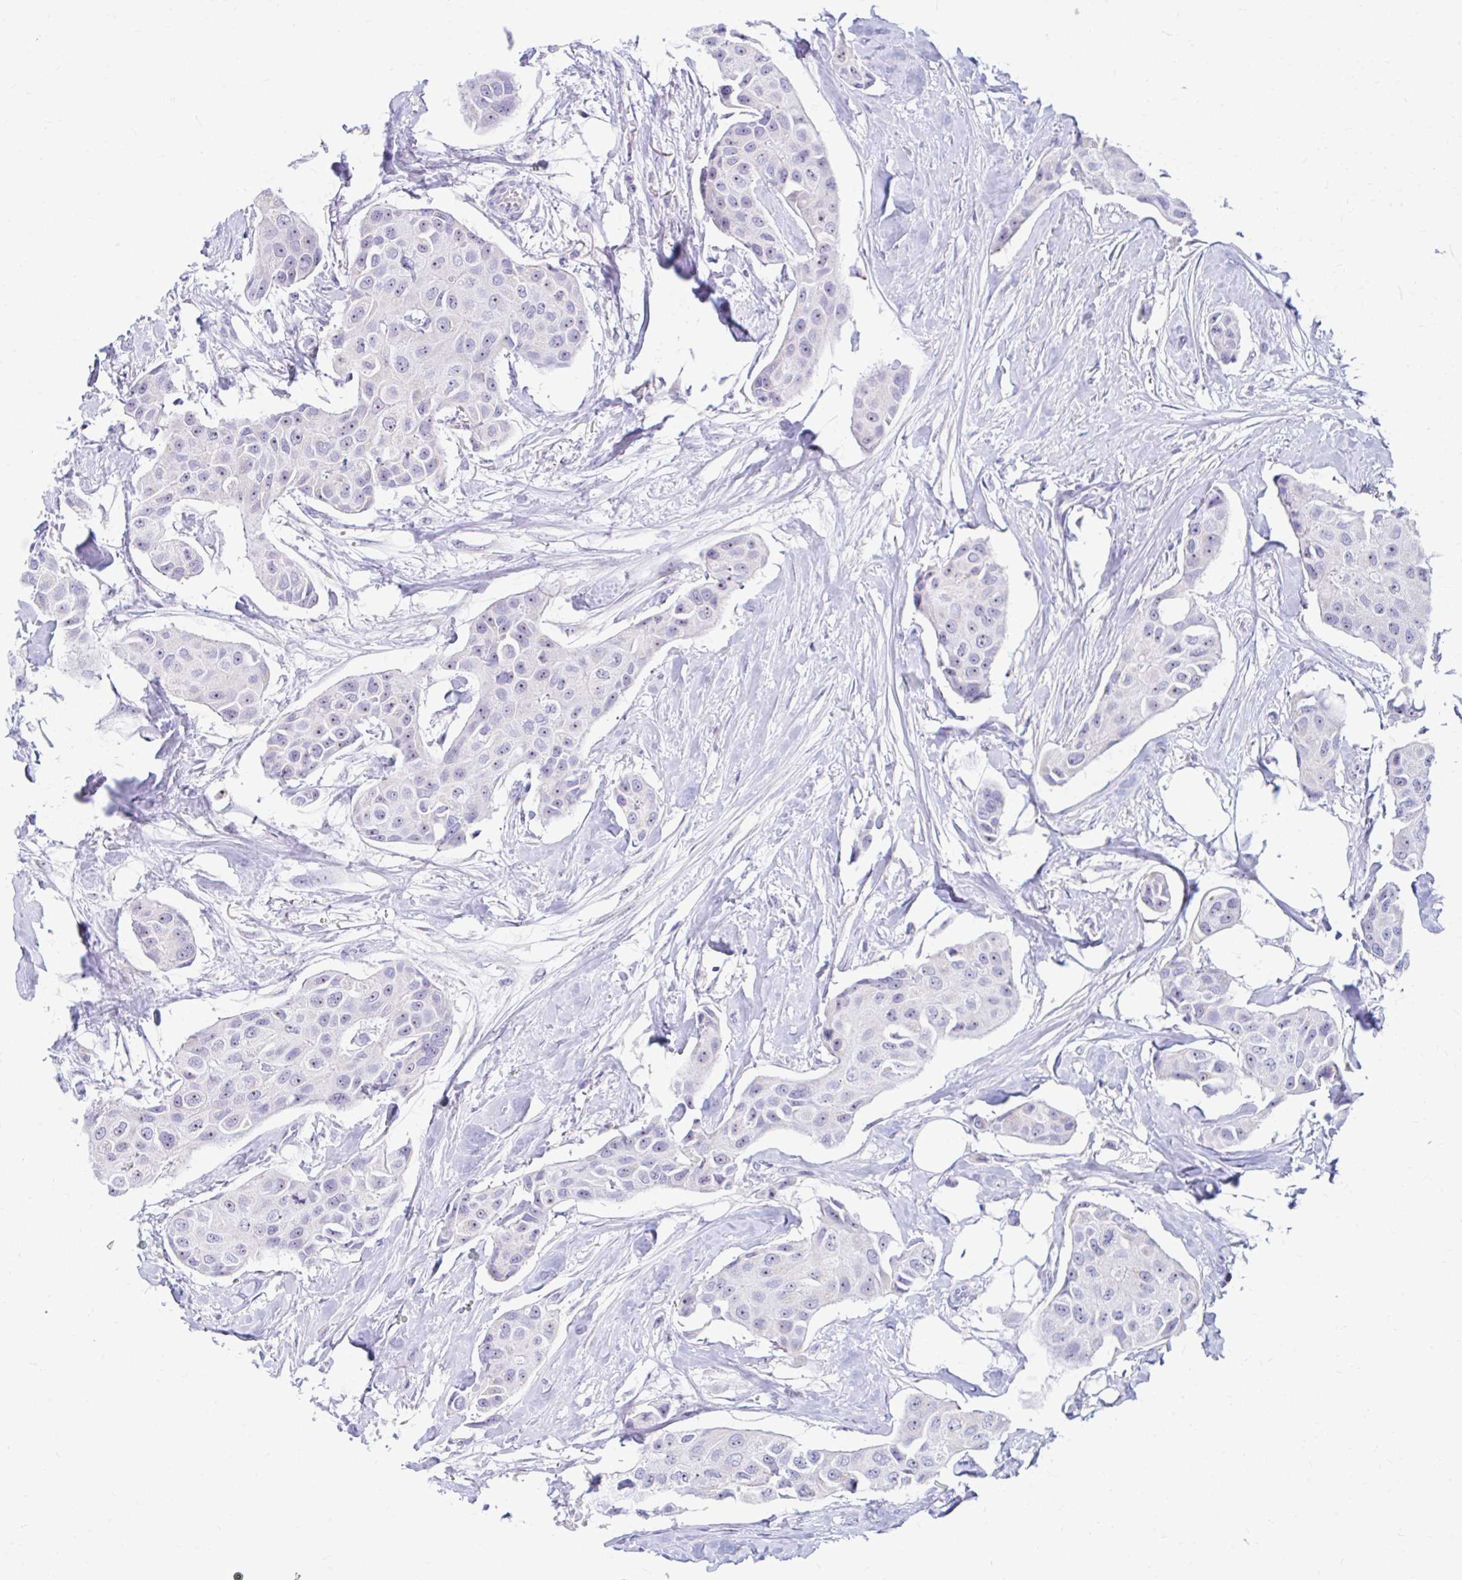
{"staining": {"intensity": "moderate", "quantity": "25%-75%", "location": "nuclear"}, "tissue": "breast cancer", "cell_type": "Tumor cells", "image_type": "cancer", "snomed": [{"axis": "morphology", "description": "Duct carcinoma"}, {"axis": "topography", "description": "Breast"}, {"axis": "topography", "description": "Lymph node"}], "caption": "Immunohistochemical staining of breast cancer (infiltrating ductal carcinoma) reveals medium levels of moderate nuclear protein expression in about 25%-75% of tumor cells. (Brightfield microscopy of DAB IHC at high magnification).", "gene": "FTSJ3", "patient": {"sex": "female", "age": 80}}